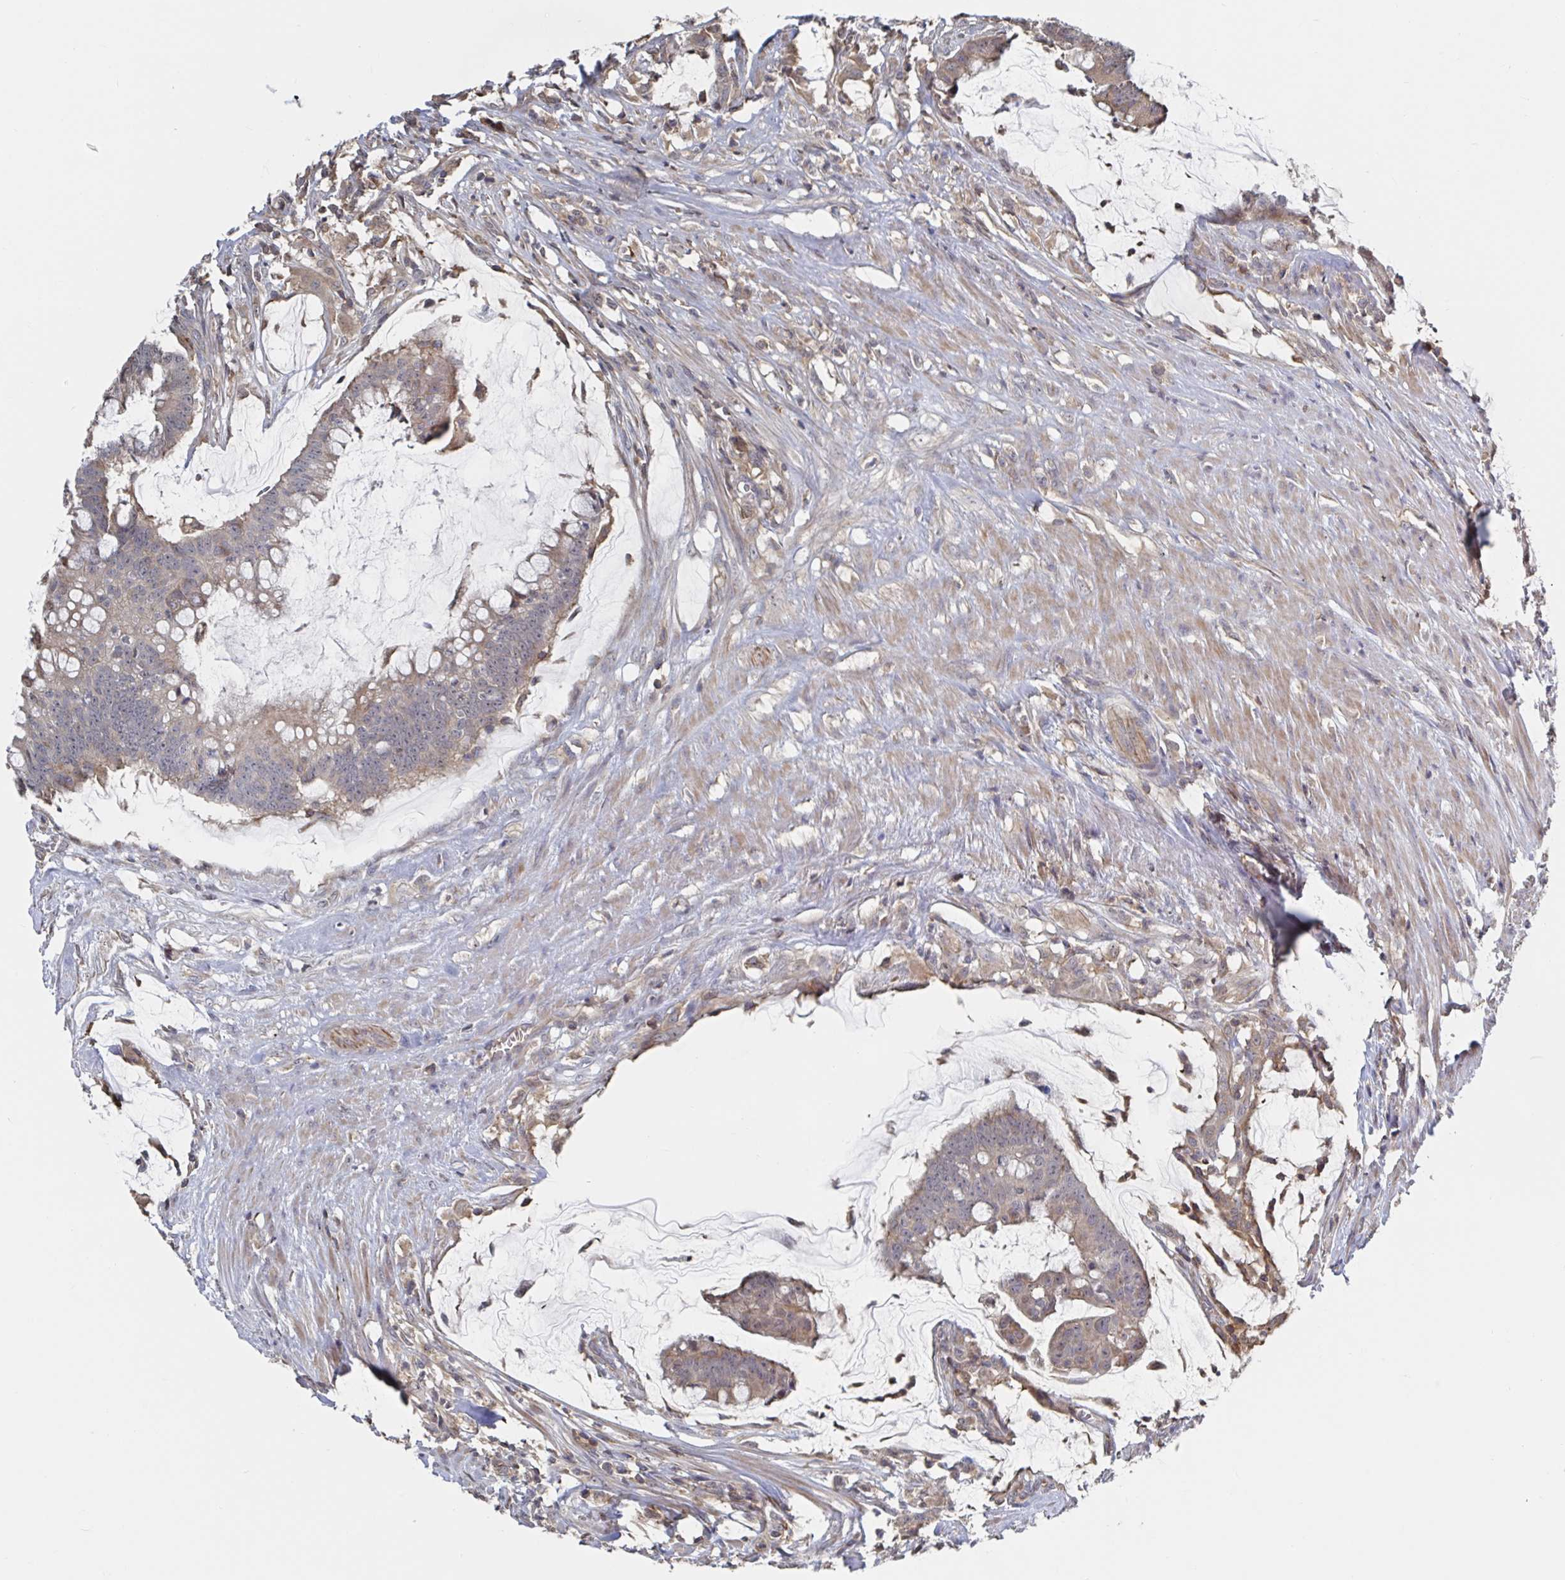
{"staining": {"intensity": "weak", "quantity": ">75%", "location": "cytoplasmic/membranous"}, "tissue": "colorectal cancer", "cell_type": "Tumor cells", "image_type": "cancer", "snomed": [{"axis": "morphology", "description": "Adenocarcinoma, NOS"}, {"axis": "topography", "description": "Colon"}], "caption": "Protein analysis of colorectal cancer (adenocarcinoma) tissue reveals weak cytoplasmic/membranous staining in about >75% of tumor cells. Nuclei are stained in blue.", "gene": "DHRS12", "patient": {"sex": "male", "age": 62}}